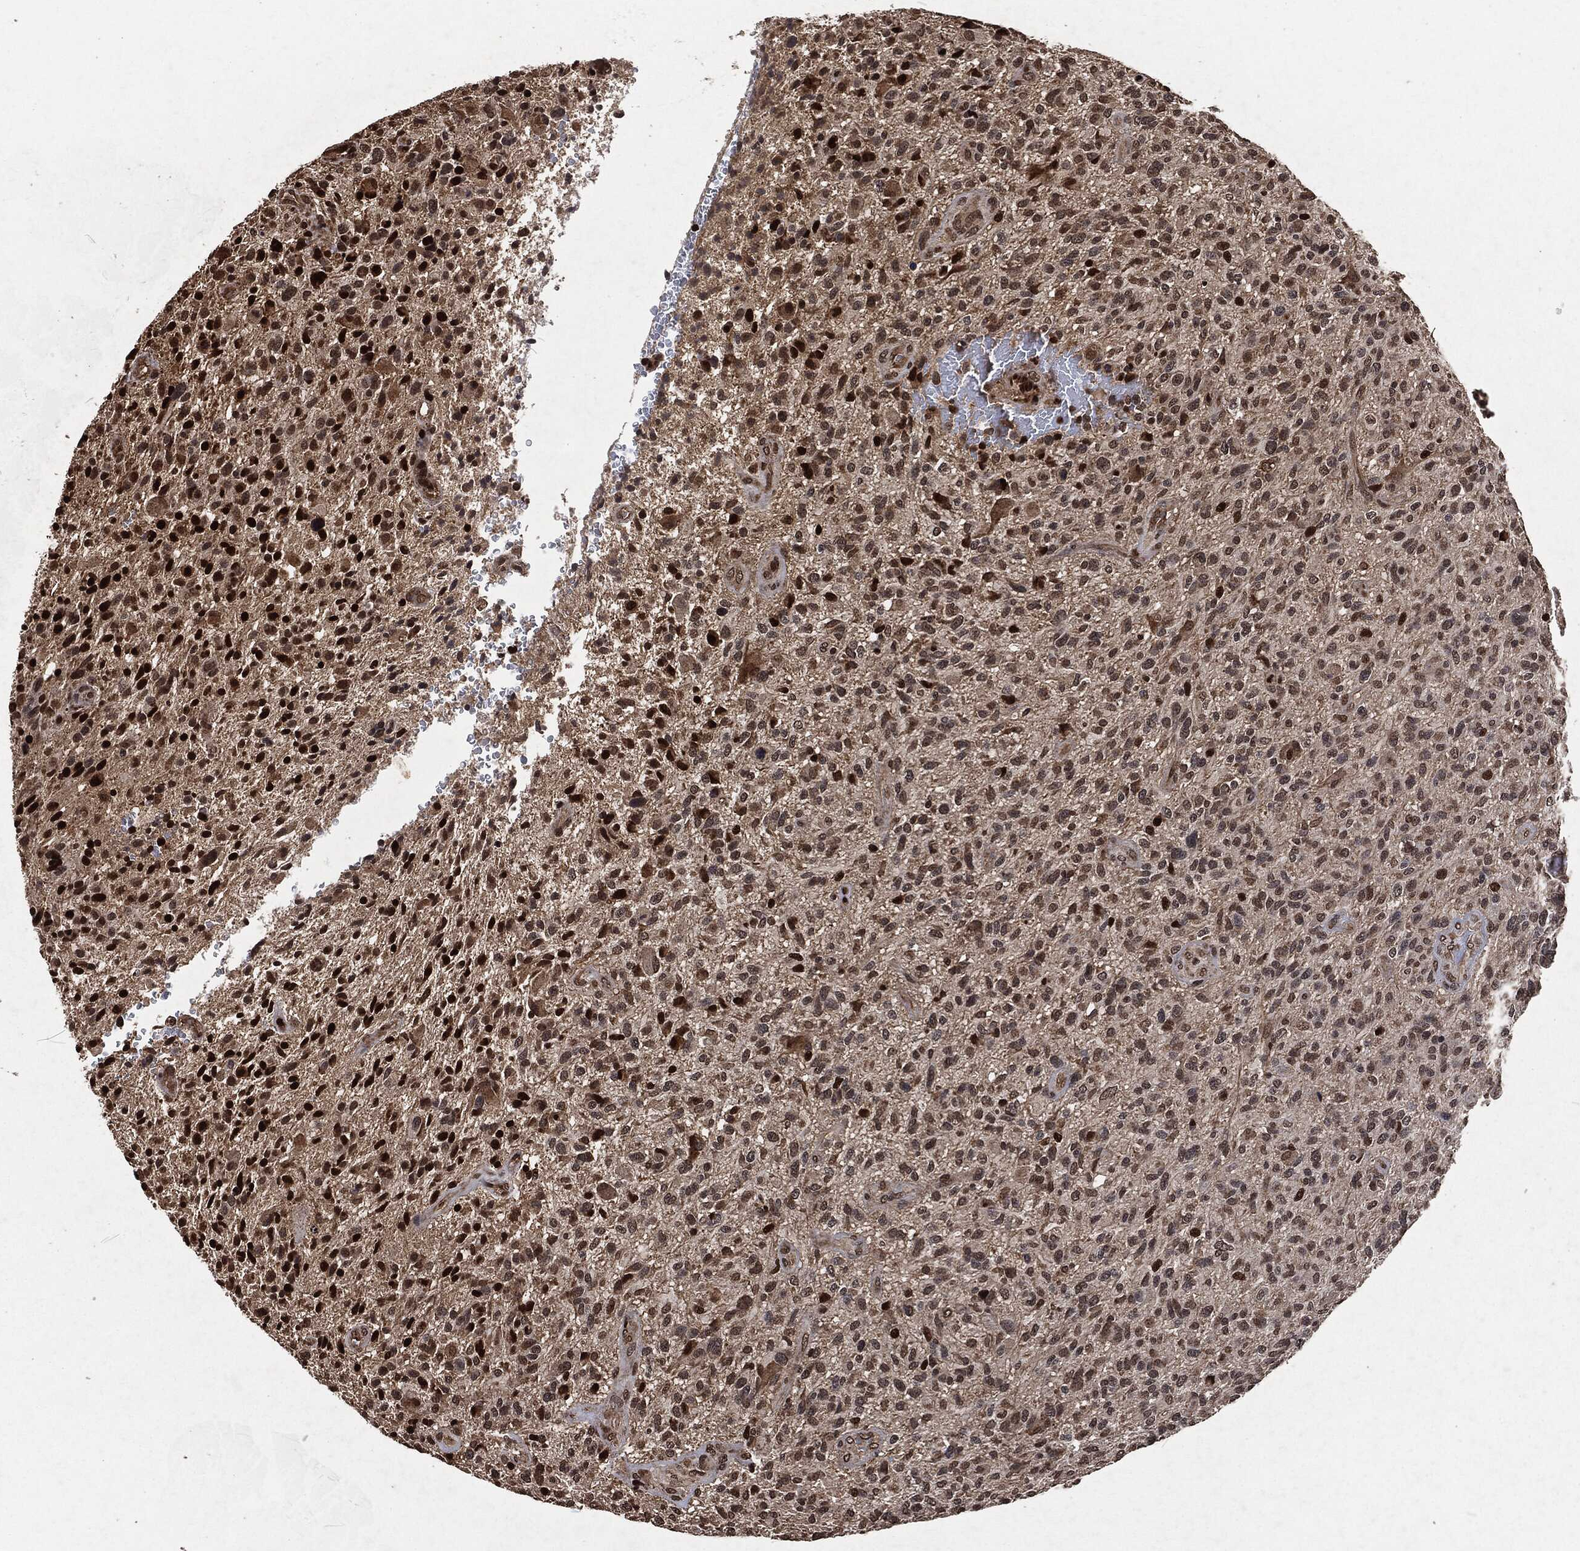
{"staining": {"intensity": "strong", "quantity": "<25%", "location": "nuclear"}, "tissue": "glioma", "cell_type": "Tumor cells", "image_type": "cancer", "snomed": [{"axis": "morphology", "description": "Glioma, malignant, High grade"}, {"axis": "topography", "description": "Brain"}], "caption": "IHC (DAB) staining of glioma displays strong nuclear protein staining in about <25% of tumor cells. The staining is performed using DAB brown chromogen to label protein expression. The nuclei are counter-stained blue using hematoxylin.", "gene": "SNAI1", "patient": {"sex": "male", "age": 47}}